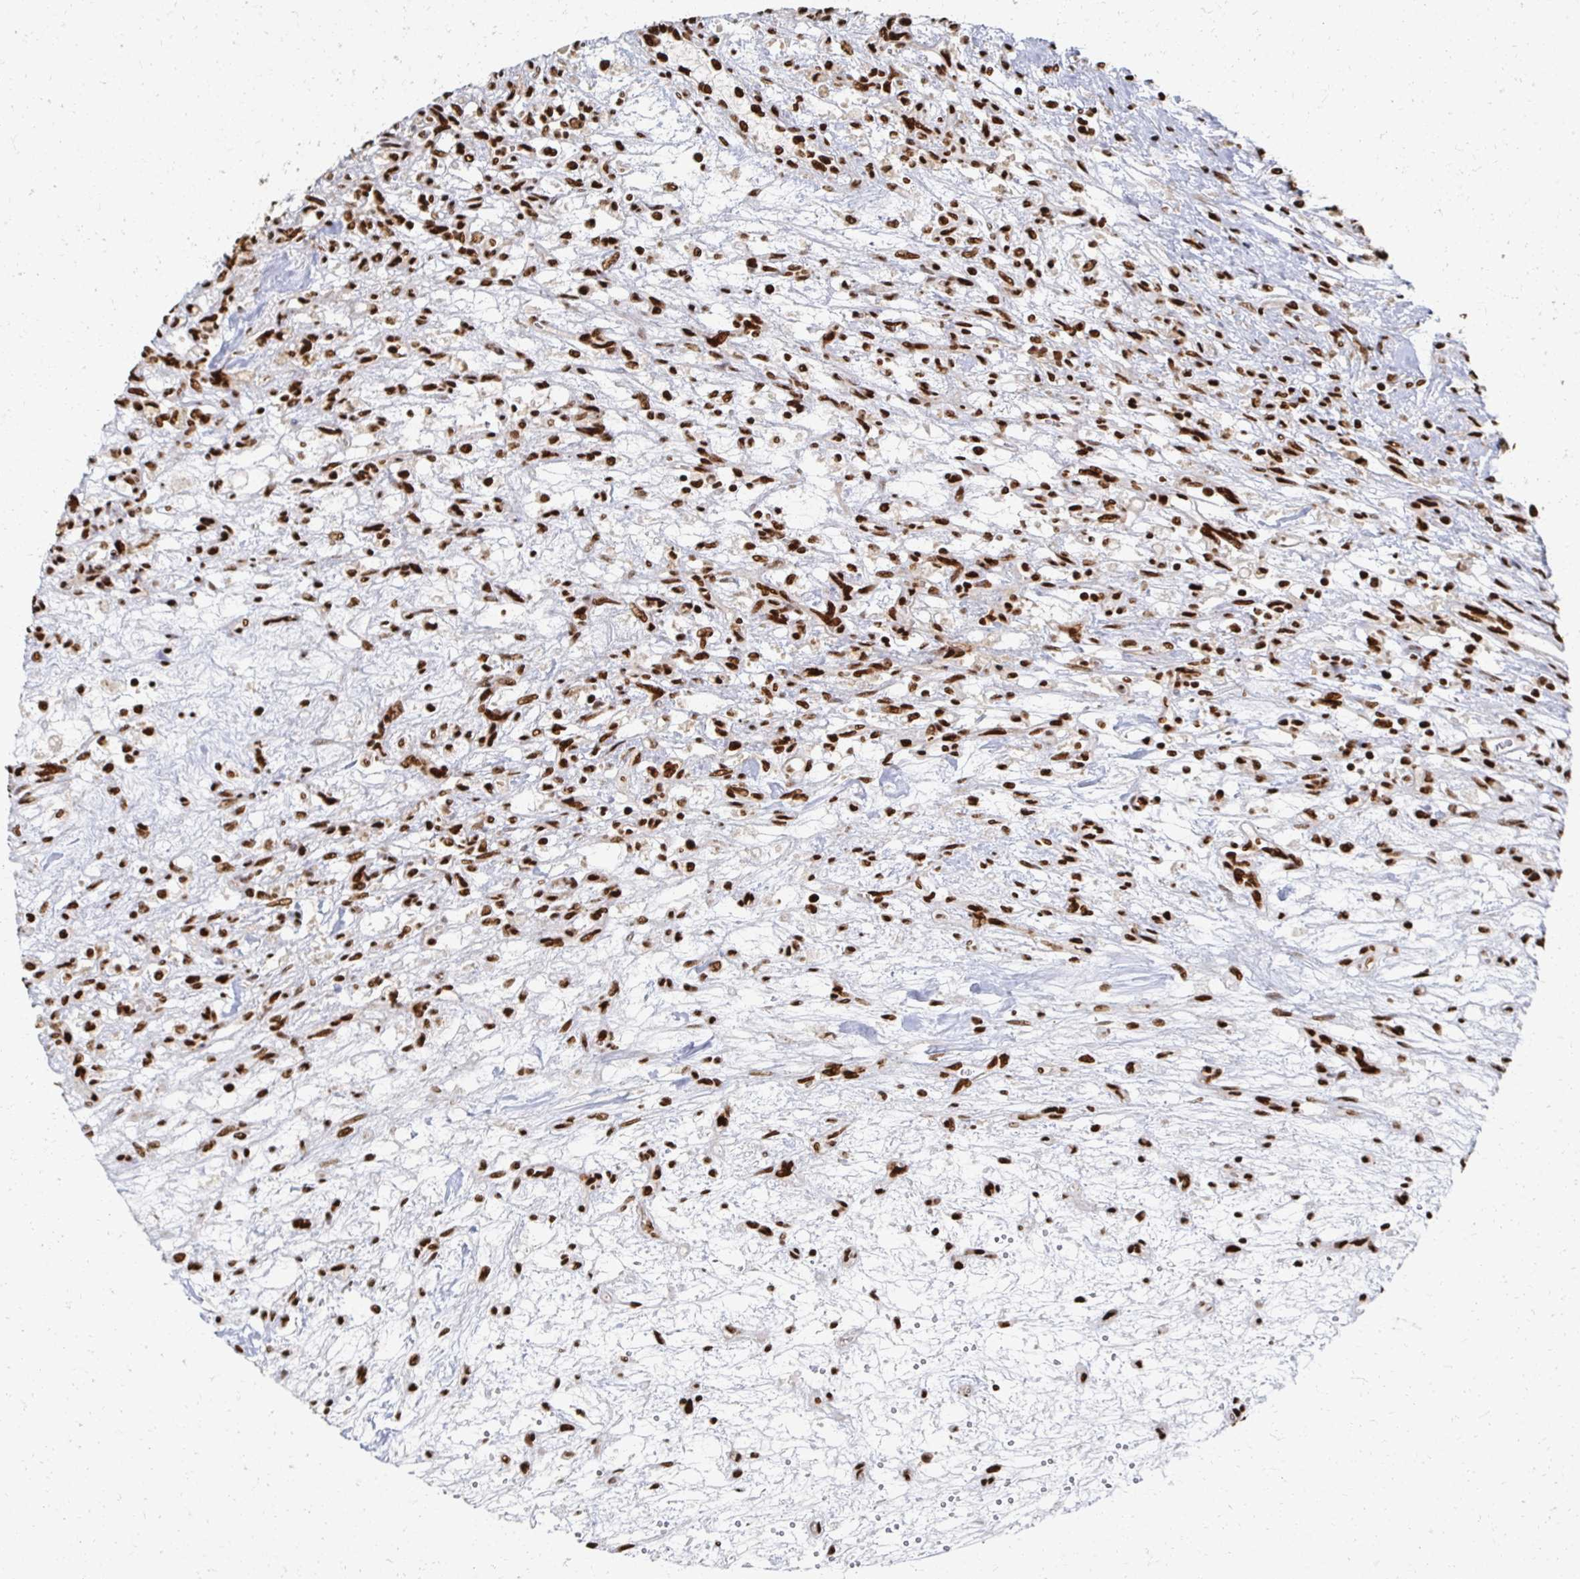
{"staining": {"intensity": "strong", "quantity": ">75%", "location": "nuclear"}, "tissue": "renal cancer", "cell_type": "Tumor cells", "image_type": "cancer", "snomed": [{"axis": "morphology", "description": "Adenocarcinoma, NOS"}, {"axis": "topography", "description": "Kidney"}], "caption": "IHC of renal adenocarcinoma exhibits high levels of strong nuclear positivity in approximately >75% of tumor cells.", "gene": "RBBP7", "patient": {"sex": "female", "age": 63}}